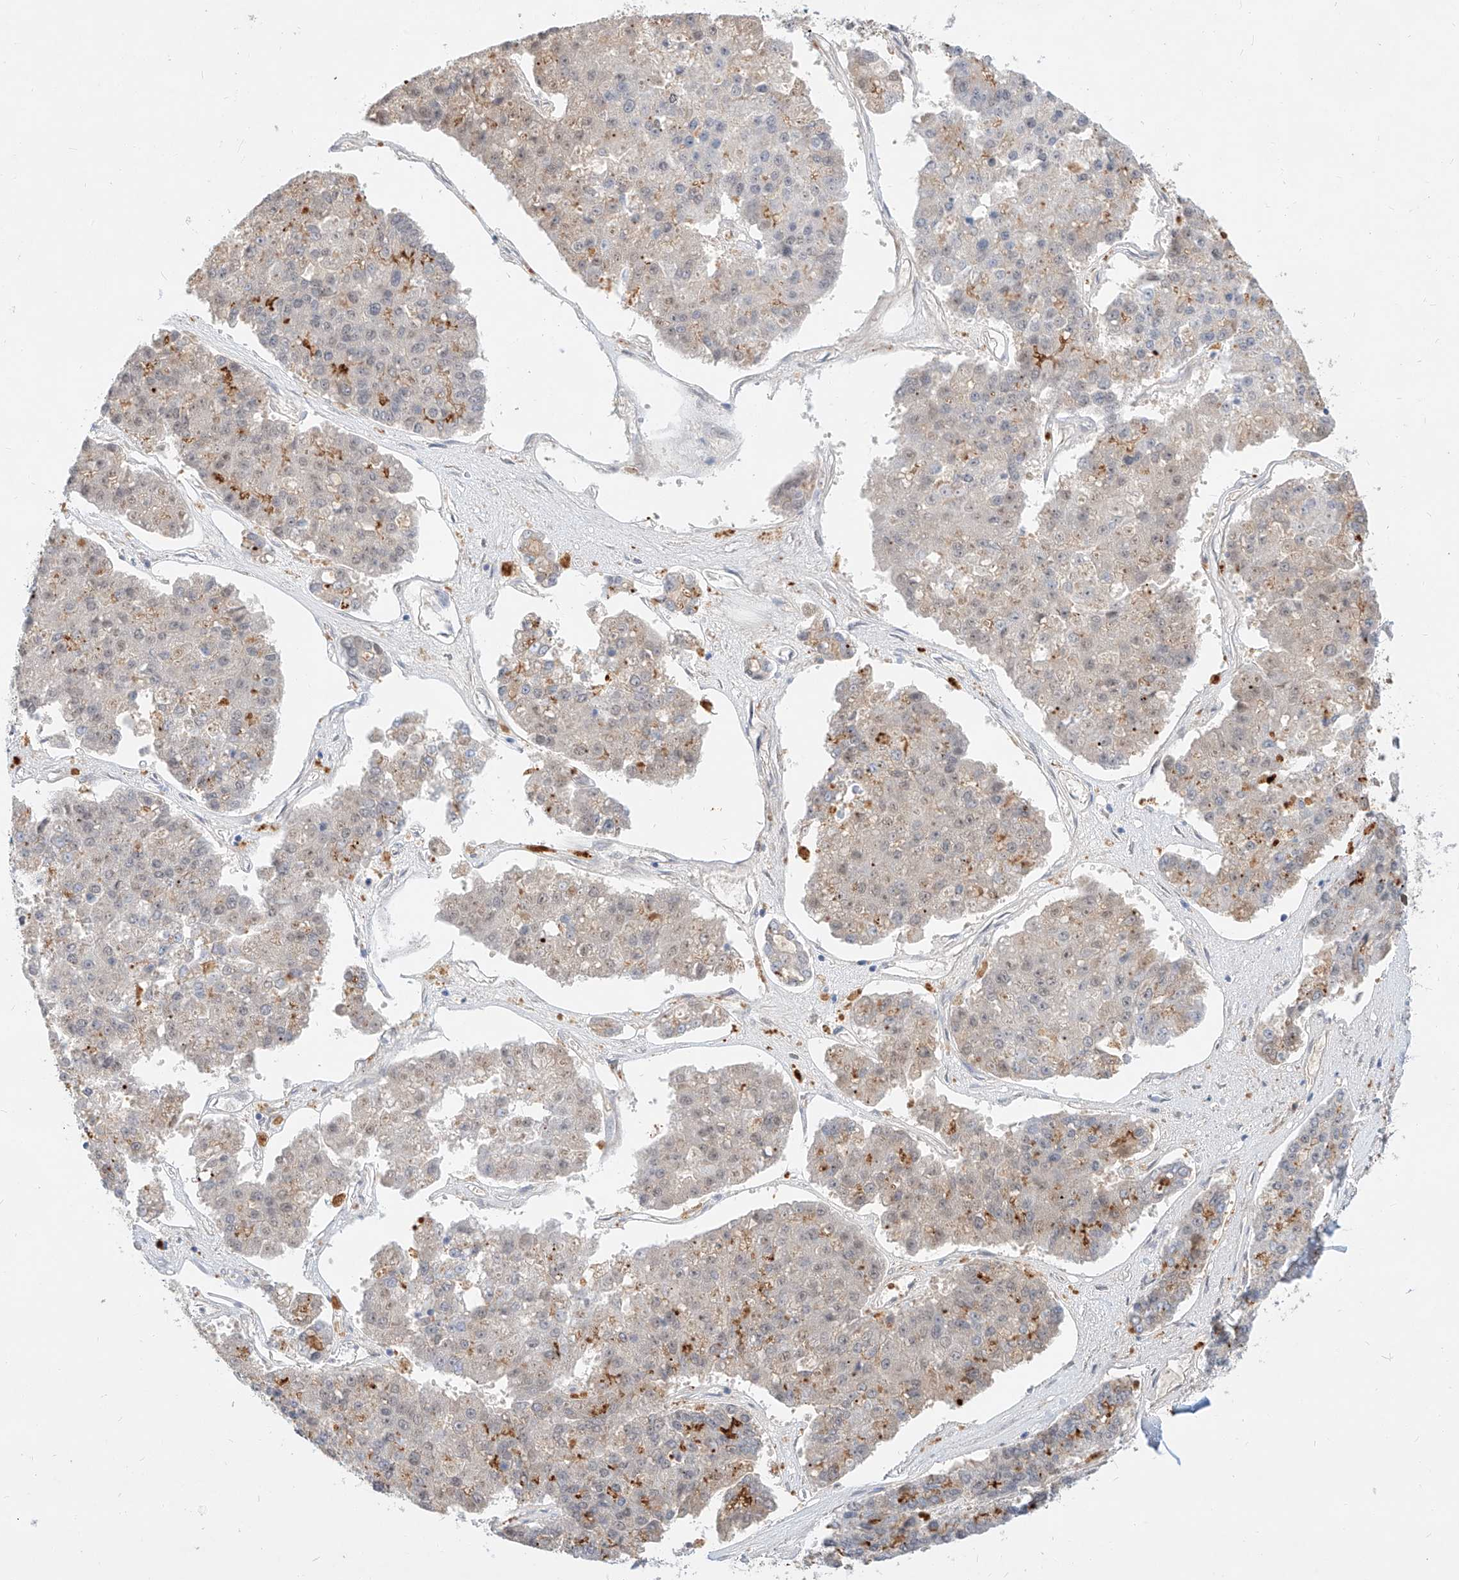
{"staining": {"intensity": "weak", "quantity": "25%-75%", "location": "cytoplasmic/membranous"}, "tissue": "pancreatic cancer", "cell_type": "Tumor cells", "image_type": "cancer", "snomed": [{"axis": "morphology", "description": "Adenocarcinoma, NOS"}, {"axis": "topography", "description": "Pancreas"}], "caption": "A high-resolution photomicrograph shows IHC staining of pancreatic cancer, which displays weak cytoplasmic/membranous staining in approximately 25%-75% of tumor cells. (DAB (3,3'-diaminobenzidine) IHC with brightfield microscopy, high magnification).", "gene": "CBX8", "patient": {"sex": "male", "age": 50}}